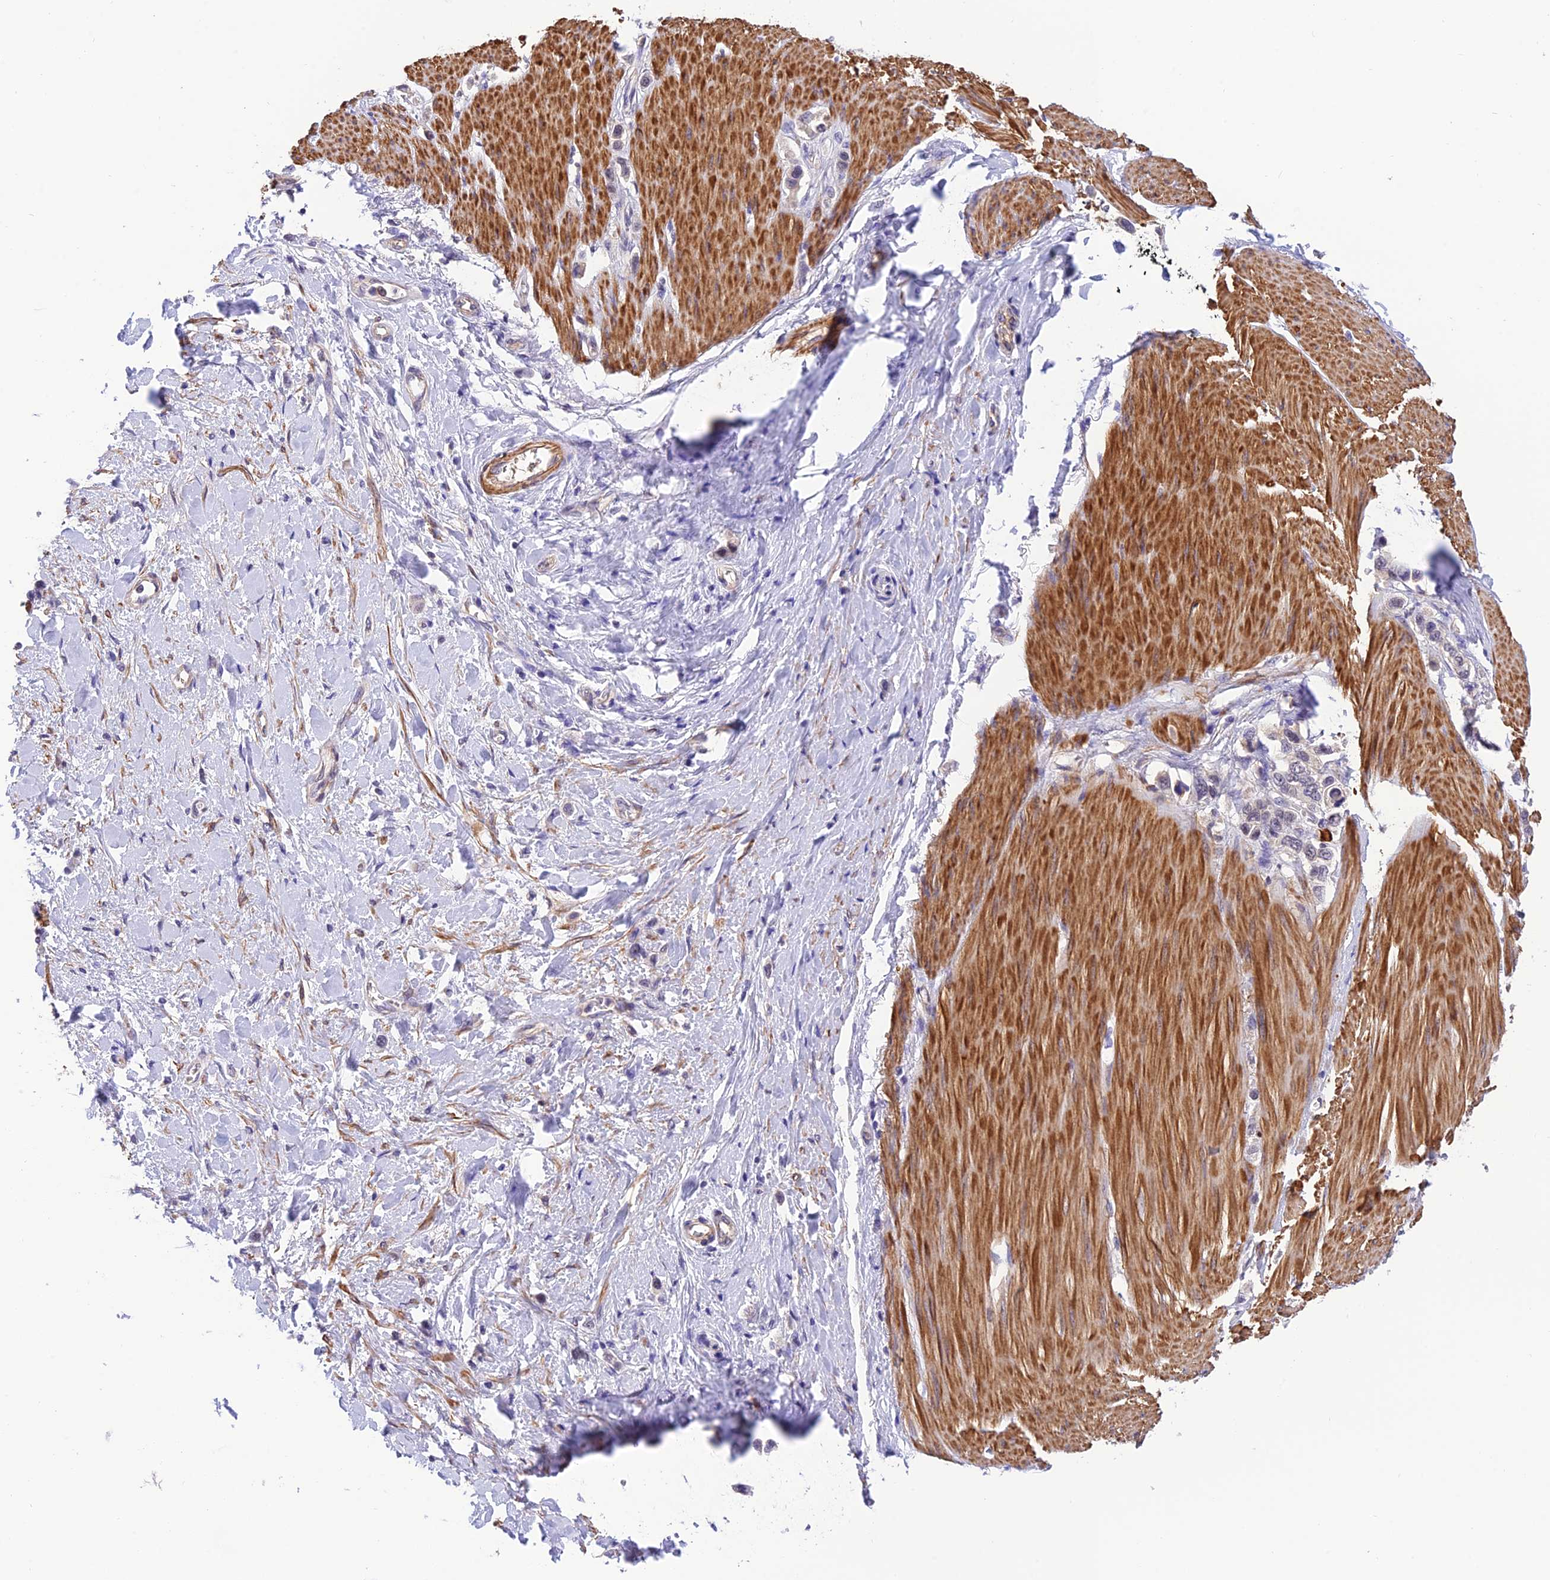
{"staining": {"intensity": "negative", "quantity": "none", "location": "none"}, "tissue": "stomach cancer", "cell_type": "Tumor cells", "image_type": "cancer", "snomed": [{"axis": "morphology", "description": "Adenocarcinoma, NOS"}, {"axis": "topography", "description": "Stomach"}], "caption": "Tumor cells are negative for brown protein staining in stomach adenocarcinoma.", "gene": "PSMB3", "patient": {"sex": "female", "age": 65}}